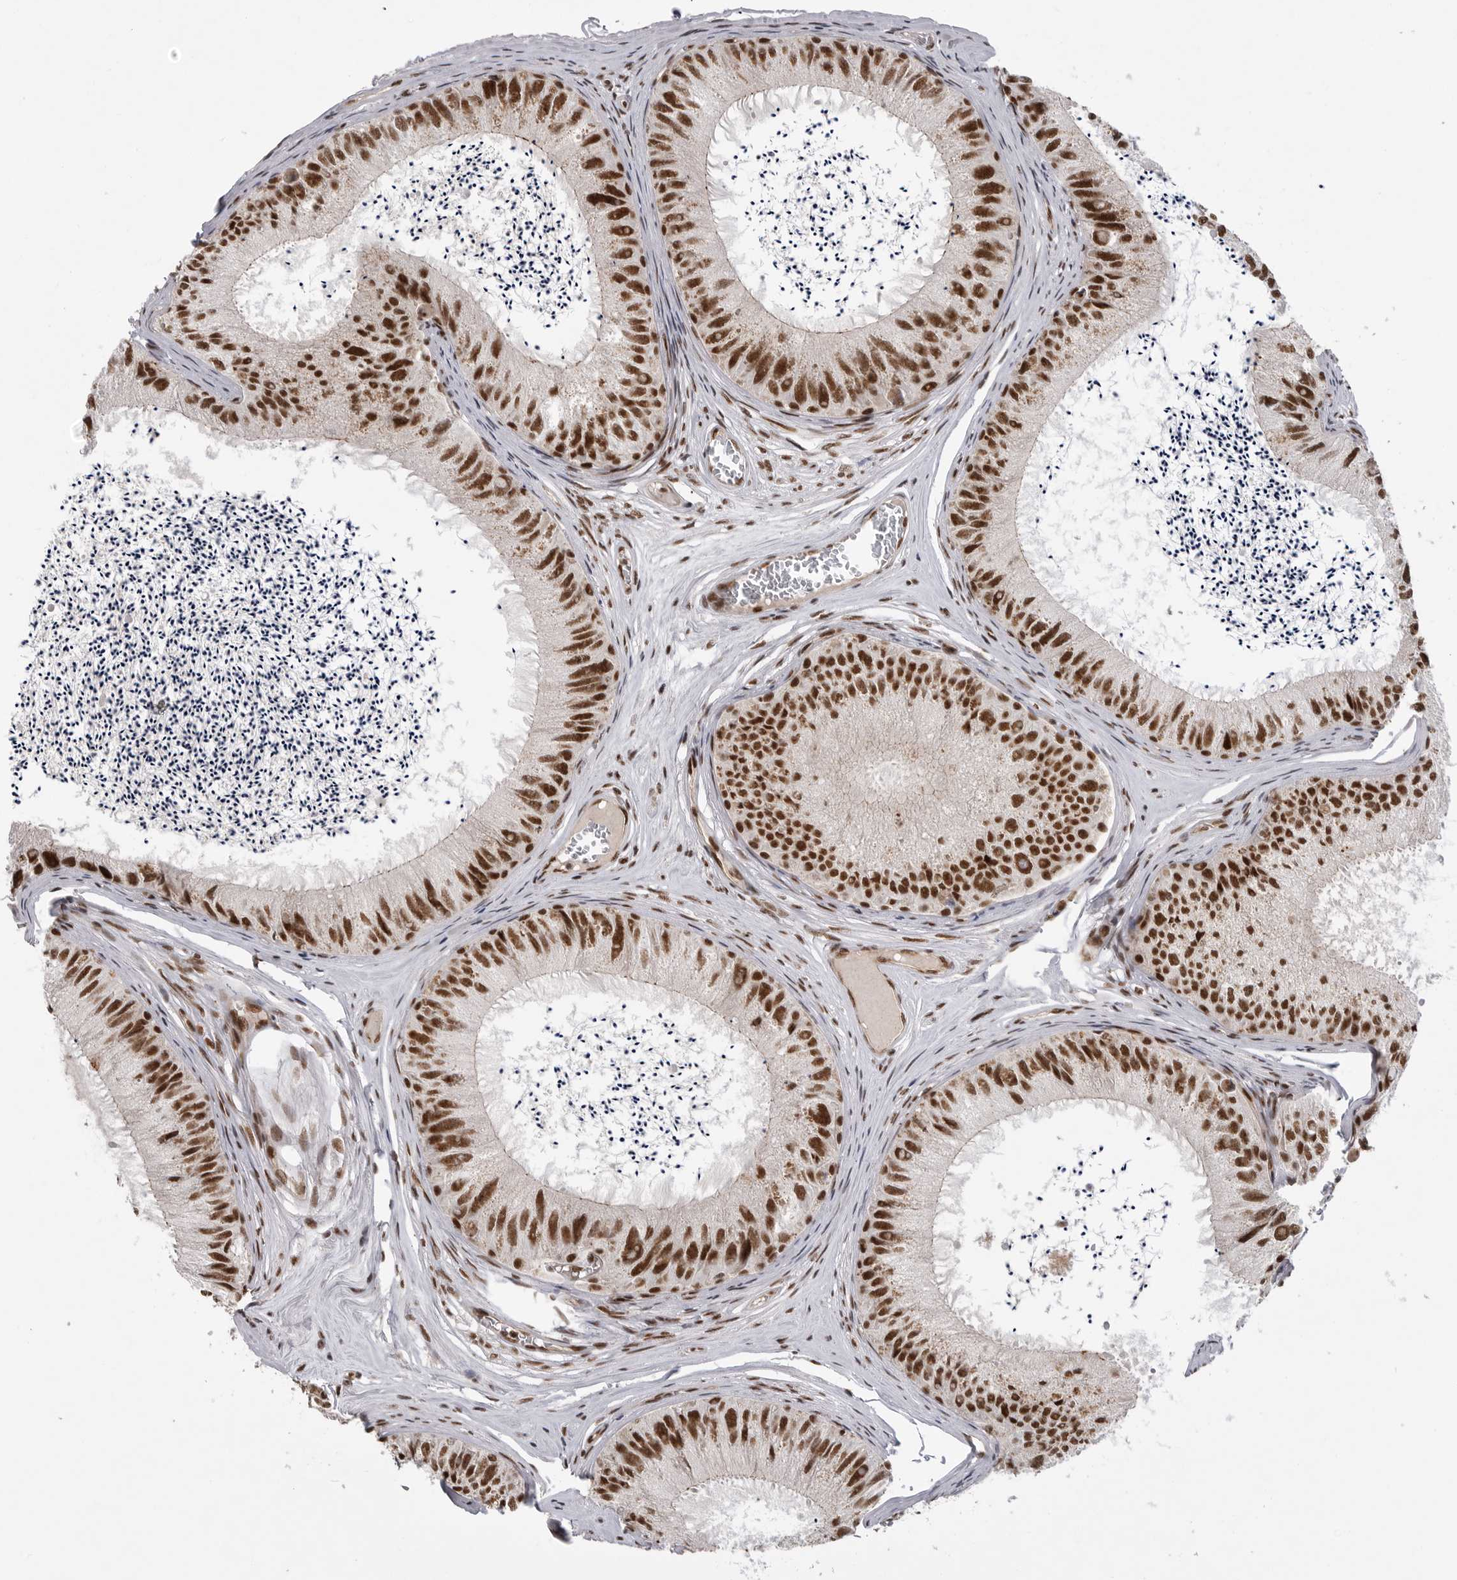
{"staining": {"intensity": "strong", "quantity": ">75%", "location": "nuclear"}, "tissue": "epididymis", "cell_type": "Glandular cells", "image_type": "normal", "snomed": [{"axis": "morphology", "description": "Normal tissue, NOS"}, {"axis": "topography", "description": "Epididymis"}], "caption": "Immunohistochemical staining of unremarkable epididymis displays high levels of strong nuclear expression in about >75% of glandular cells.", "gene": "PPP1R8", "patient": {"sex": "male", "age": 79}}